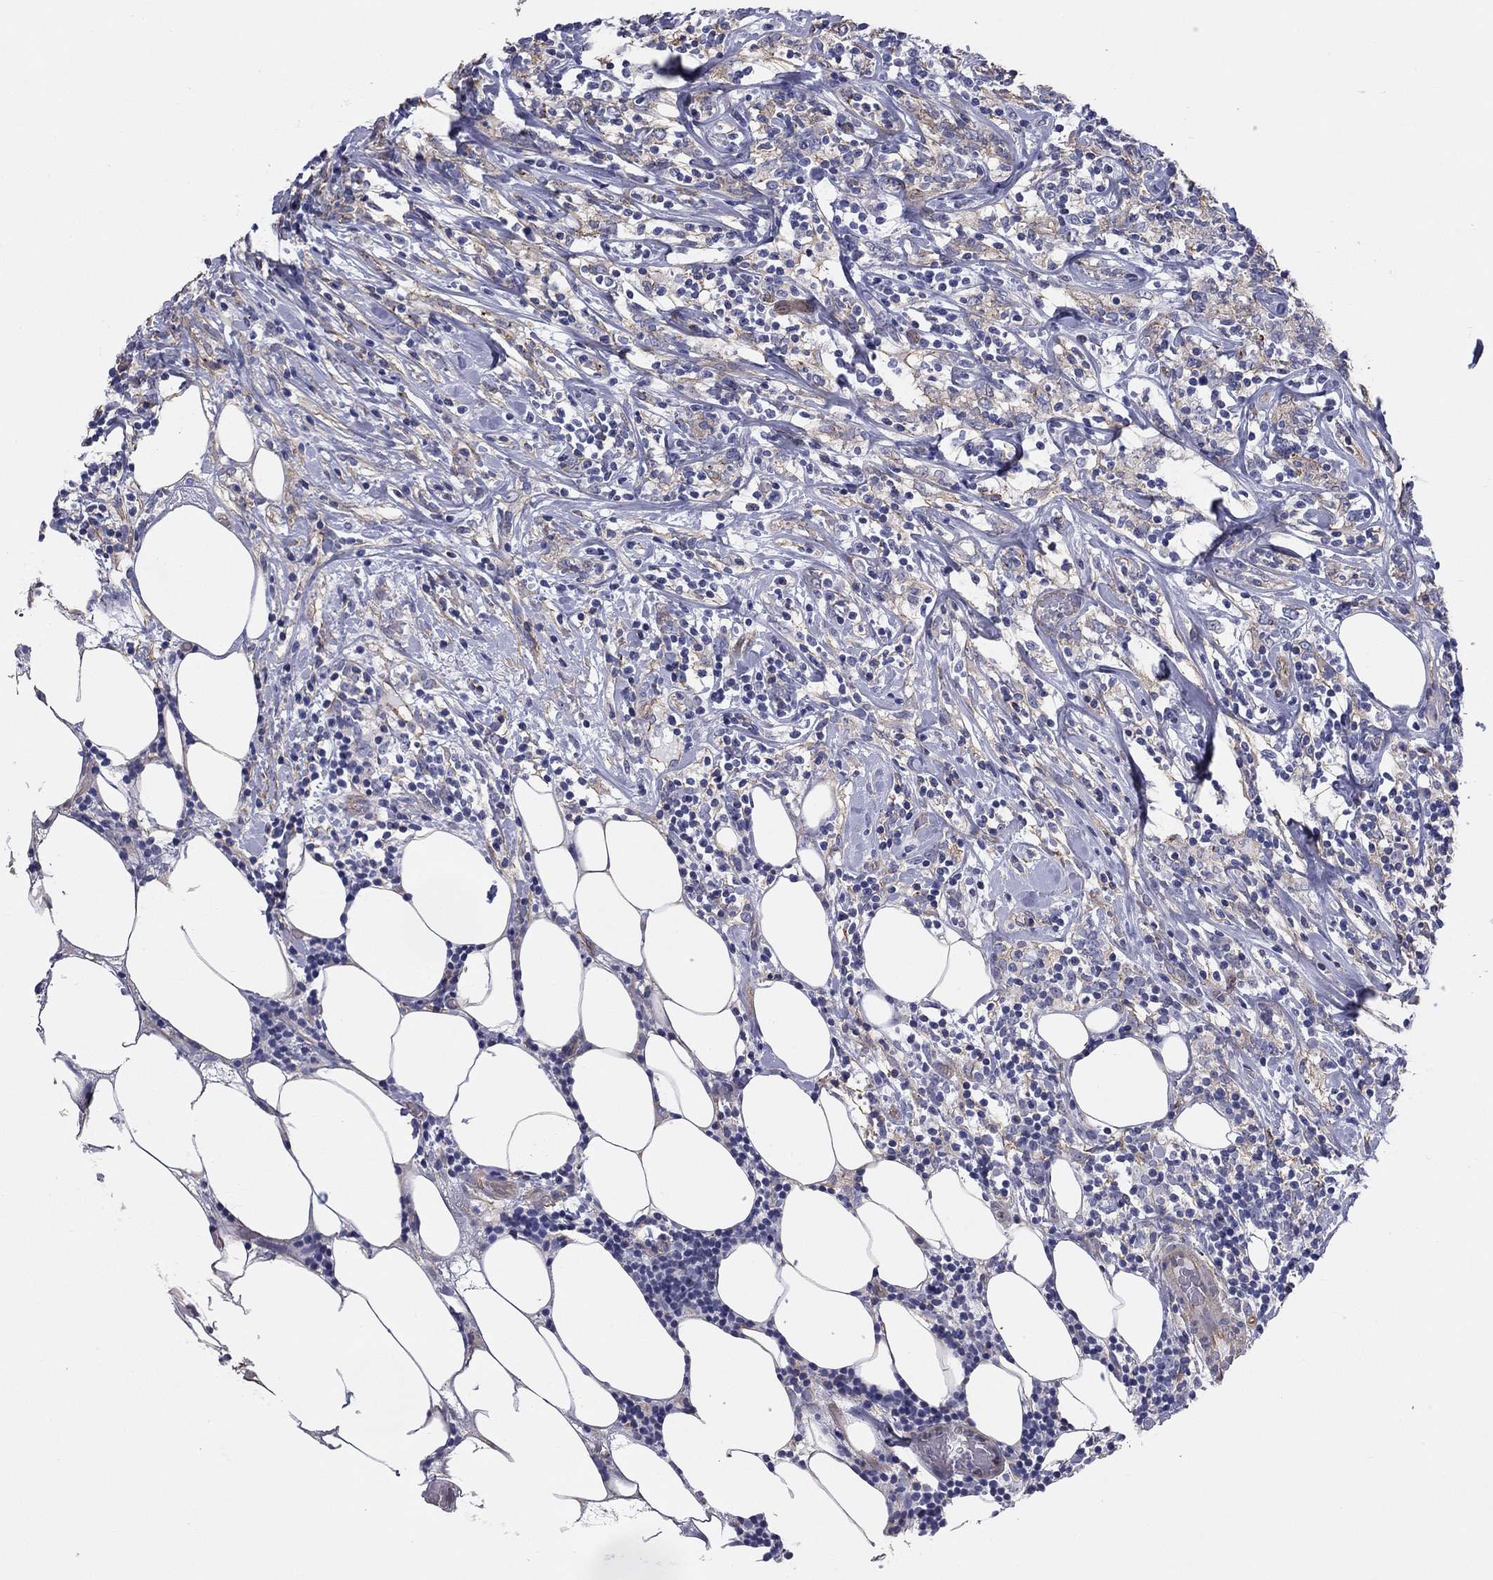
{"staining": {"intensity": "negative", "quantity": "none", "location": "none"}, "tissue": "lymphoma", "cell_type": "Tumor cells", "image_type": "cancer", "snomed": [{"axis": "morphology", "description": "Malignant lymphoma, non-Hodgkin's type, High grade"}, {"axis": "topography", "description": "Lymph node"}], "caption": "IHC histopathology image of neoplastic tissue: human lymphoma stained with DAB displays no significant protein staining in tumor cells.", "gene": "TCHH", "patient": {"sex": "female", "age": 84}}